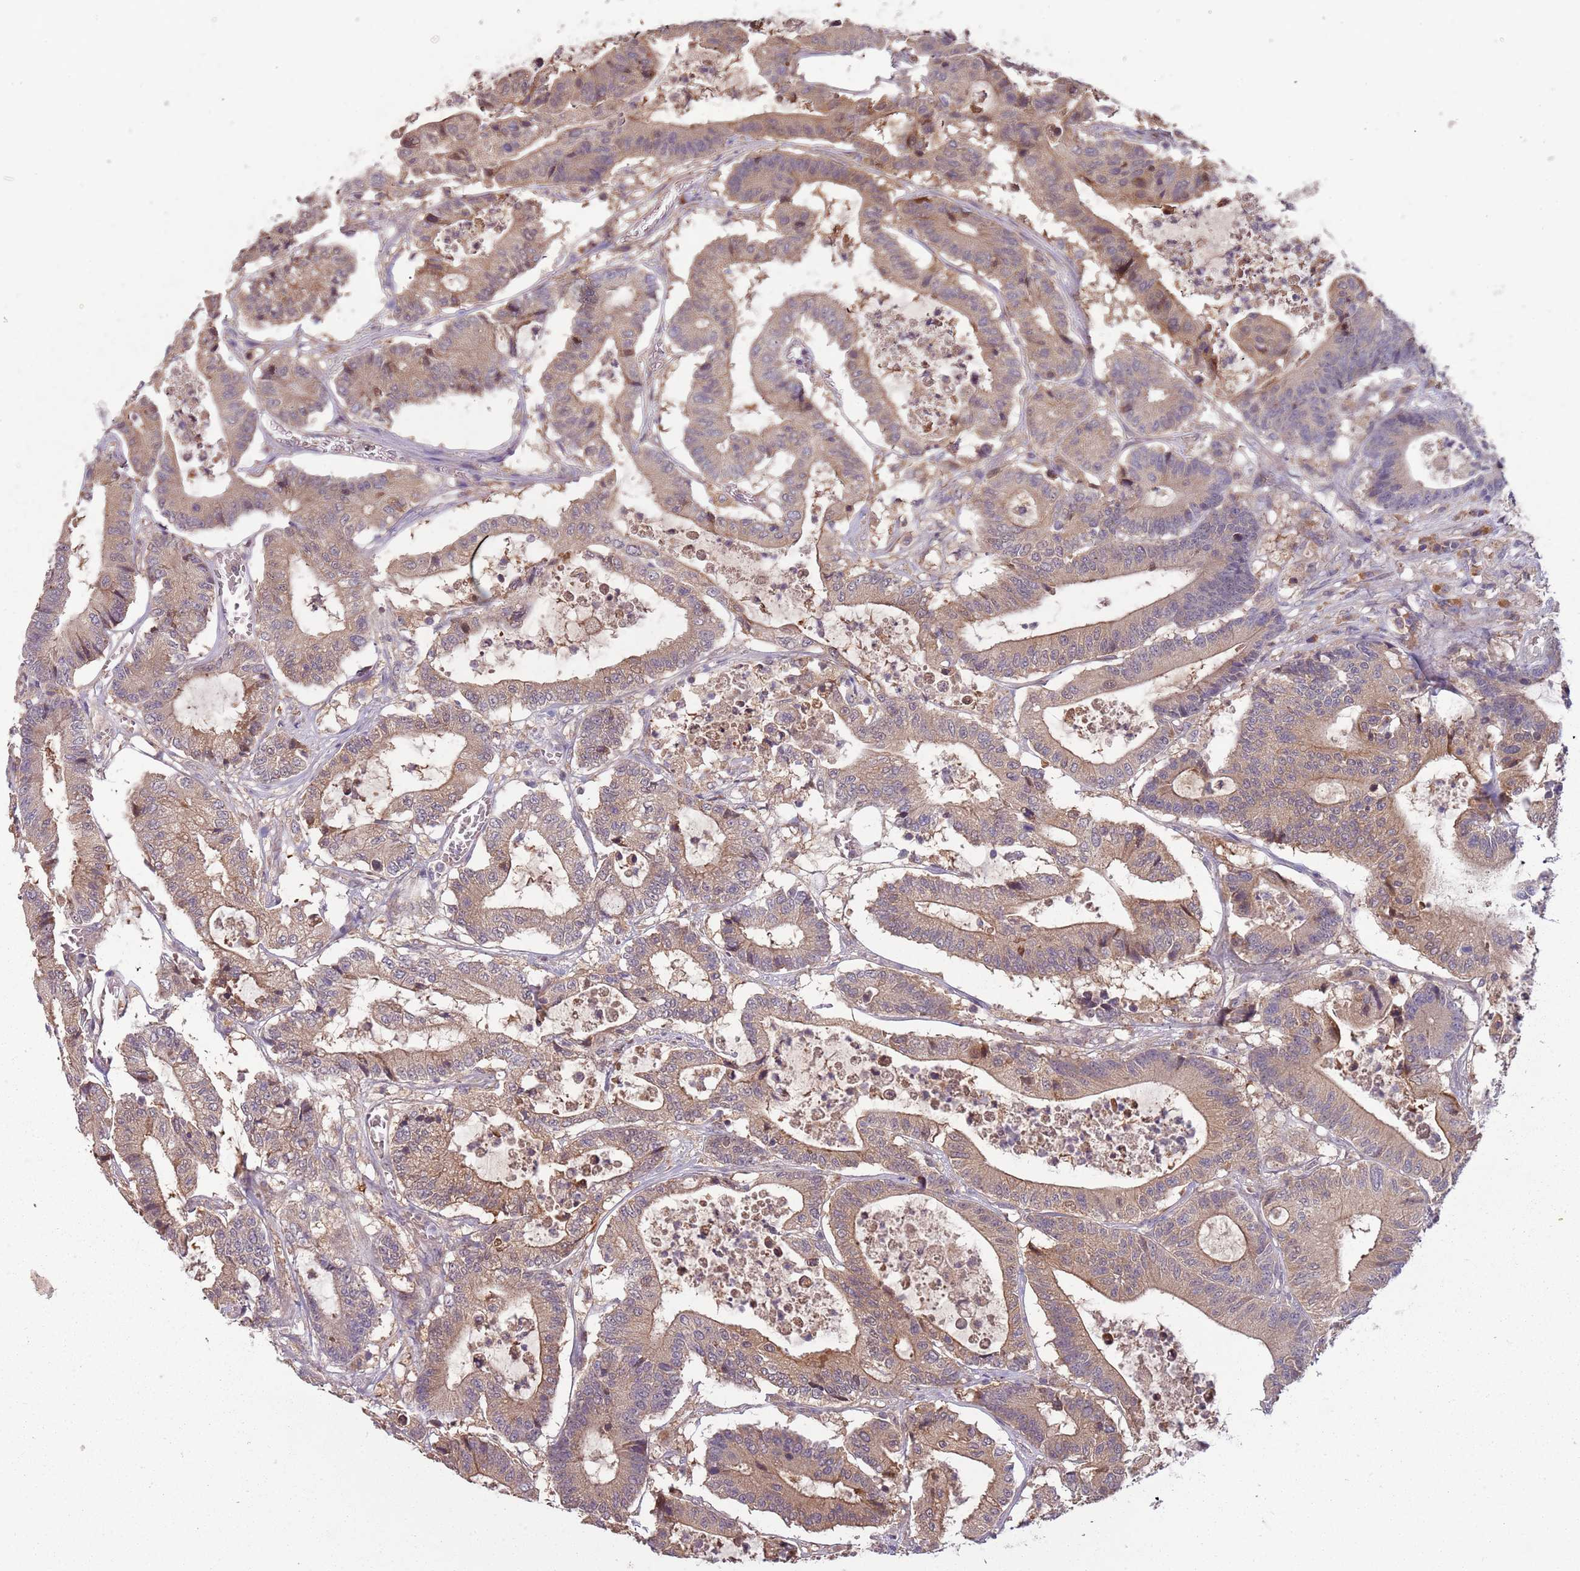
{"staining": {"intensity": "moderate", "quantity": ">75%", "location": "cytoplasmic/membranous"}, "tissue": "colorectal cancer", "cell_type": "Tumor cells", "image_type": "cancer", "snomed": [{"axis": "morphology", "description": "Adenocarcinoma, NOS"}, {"axis": "topography", "description": "Colon"}], "caption": "Adenocarcinoma (colorectal) stained with a protein marker displays moderate staining in tumor cells.", "gene": "FECH", "patient": {"sex": "female", "age": 84}}